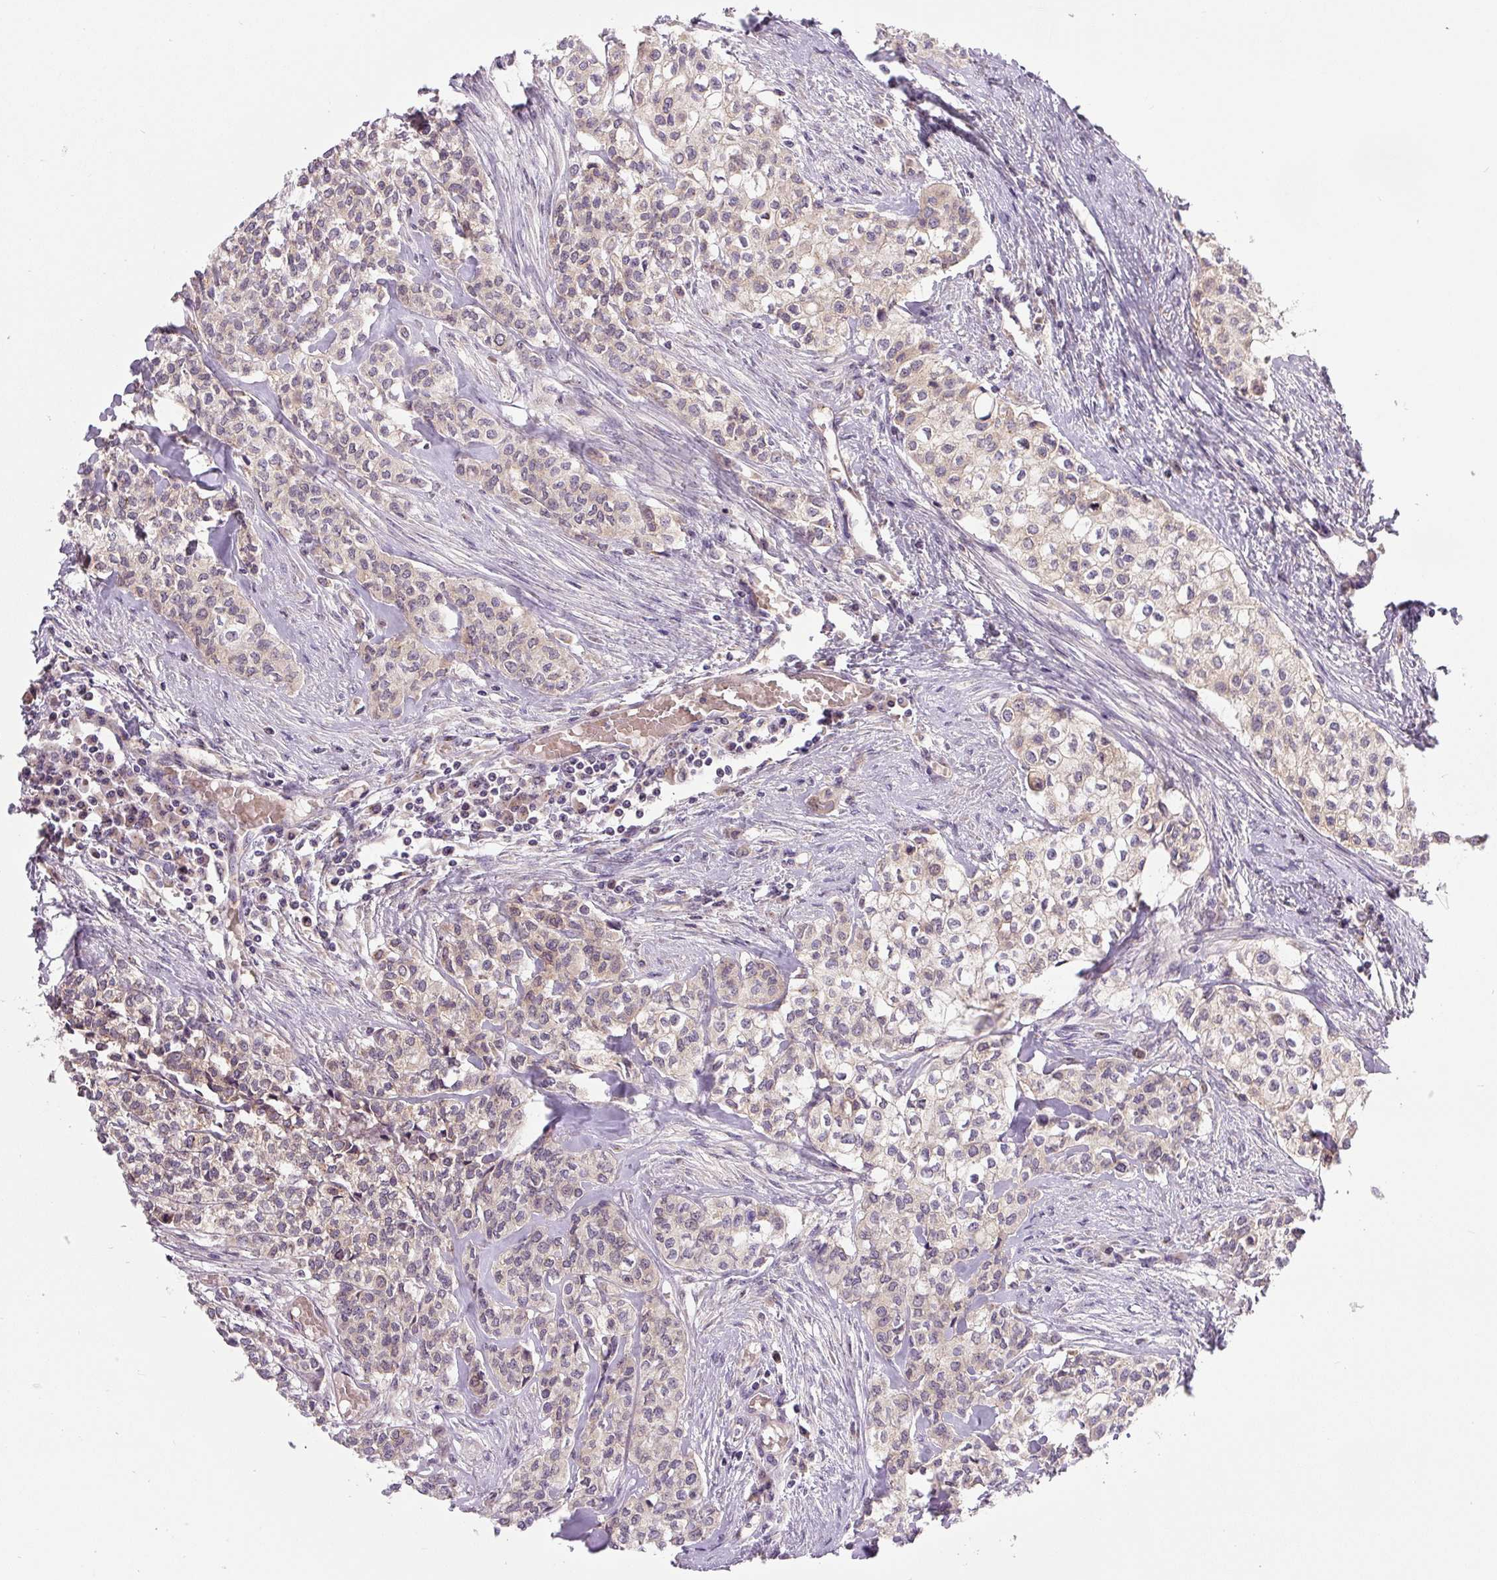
{"staining": {"intensity": "weak", "quantity": "25%-75%", "location": "cytoplasmic/membranous"}, "tissue": "head and neck cancer", "cell_type": "Tumor cells", "image_type": "cancer", "snomed": [{"axis": "morphology", "description": "Adenocarcinoma, NOS"}, {"axis": "topography", "description": "Head-Neck"}], "caption": "An IHC micrograph of tumor tissue is shown. Protein staining in brown shows weak cytoplasmic/membranous positivity in head and neck adenocarcinoma within tumor cells.", "gene": "PCM1", "patient": {"sex": "male", "age": 81}}